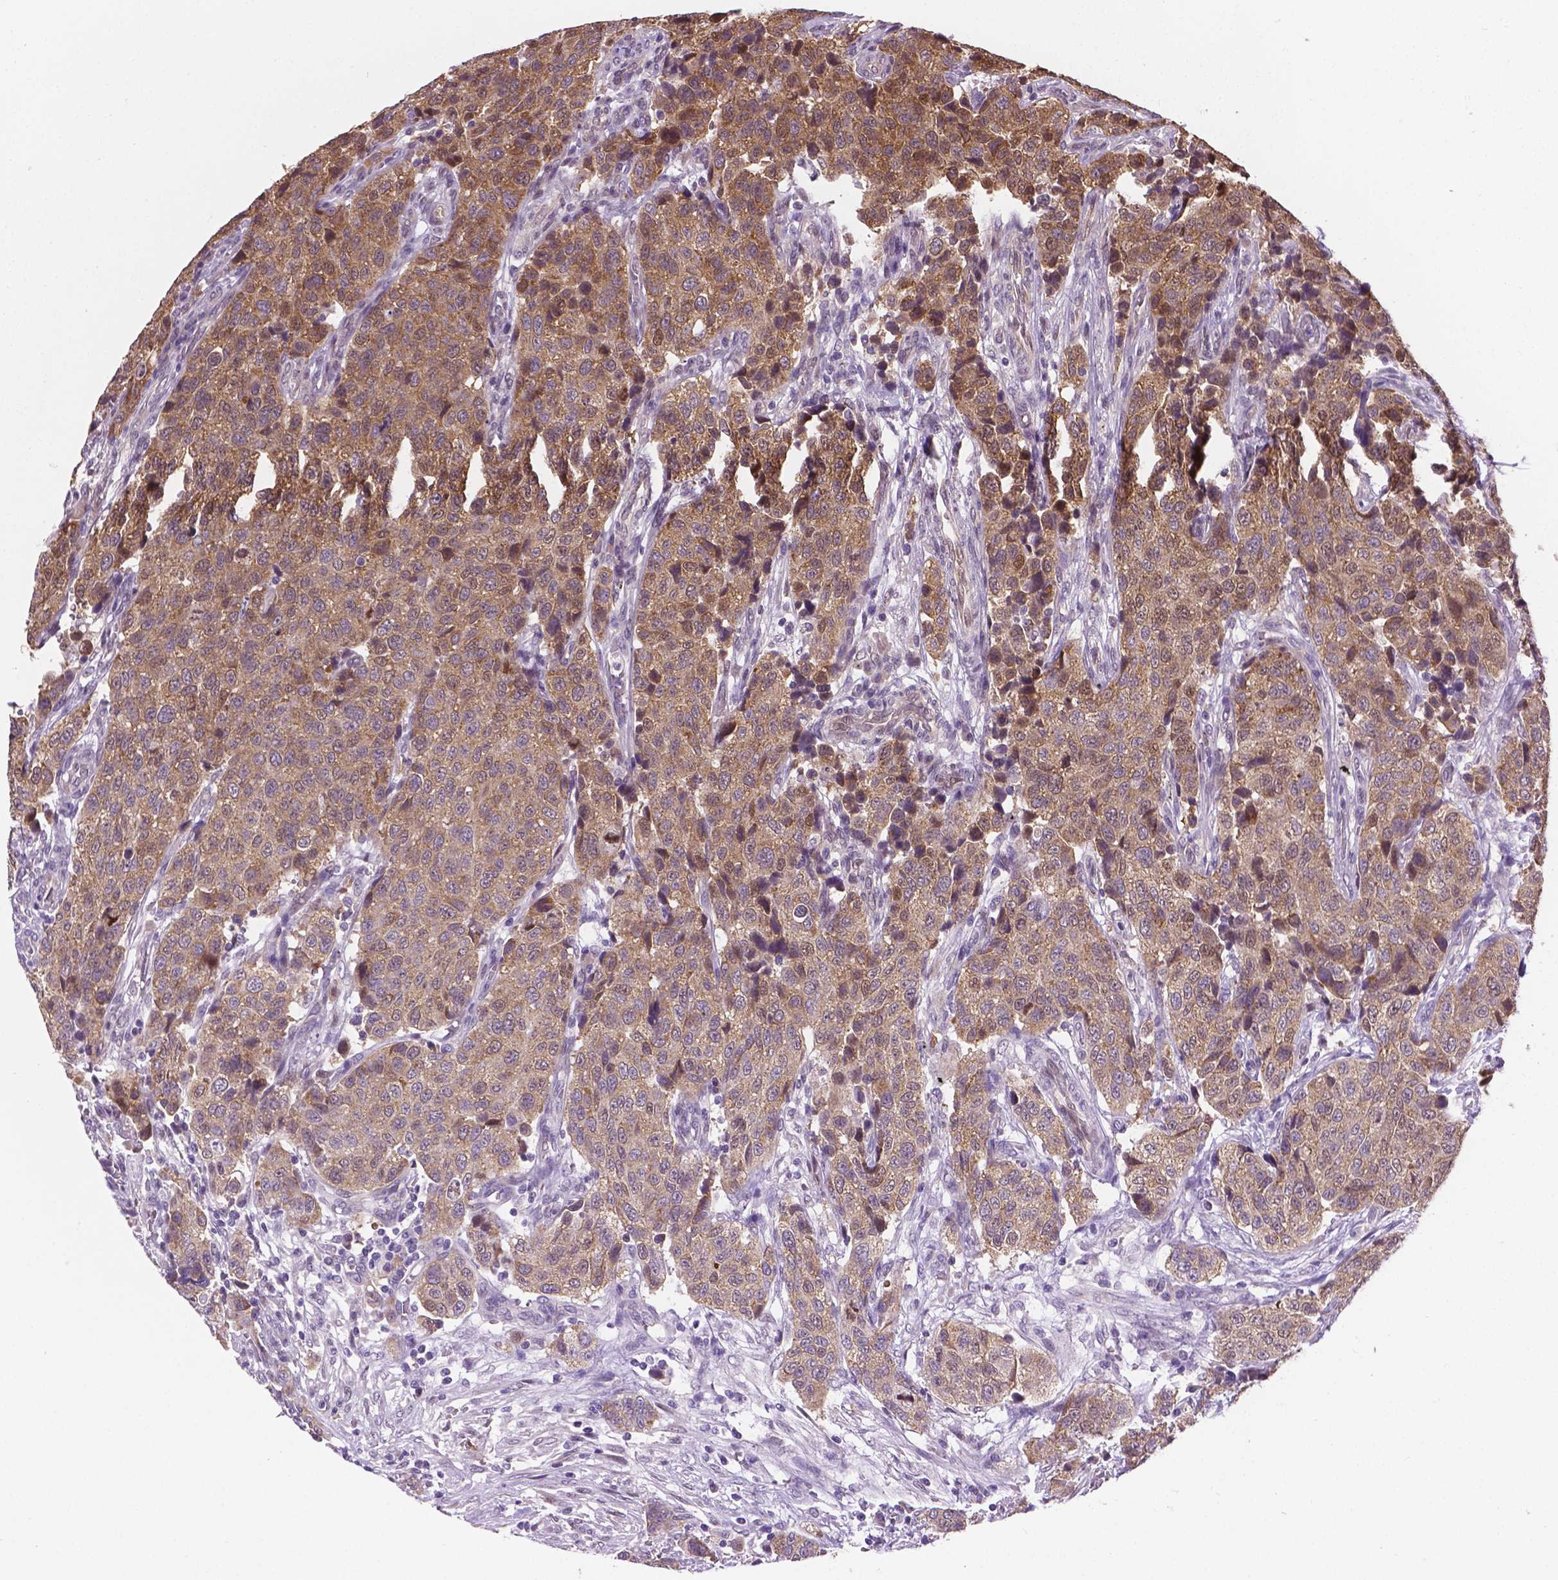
{"staining": {"intensity": "weak", "quantity": ">75%", "location": "cytoplasmic/membranous,nuclear"}, "tissue": "urothelial cancer", "cell_type": "Tumor cells", "image_type": "cancer", "snomed": [{"axis": "morphology", "description": "Urothelial carcinoma, High grade"}, {"axis": "topography", "description": "Urinary bladder"}], "caption": "DAB immunohistochemical staining of high-grade urothelial carcinoma reveals weak cytoplasmic/membranous and nuclear protein positivity in about >75% of tumor cells. Immunohistochemistry (ihc) stains the protein of interest in brown and the nuclei are stained blue.", "gene": "IRF6", "patient": {"sex": "female", "age": 58}}